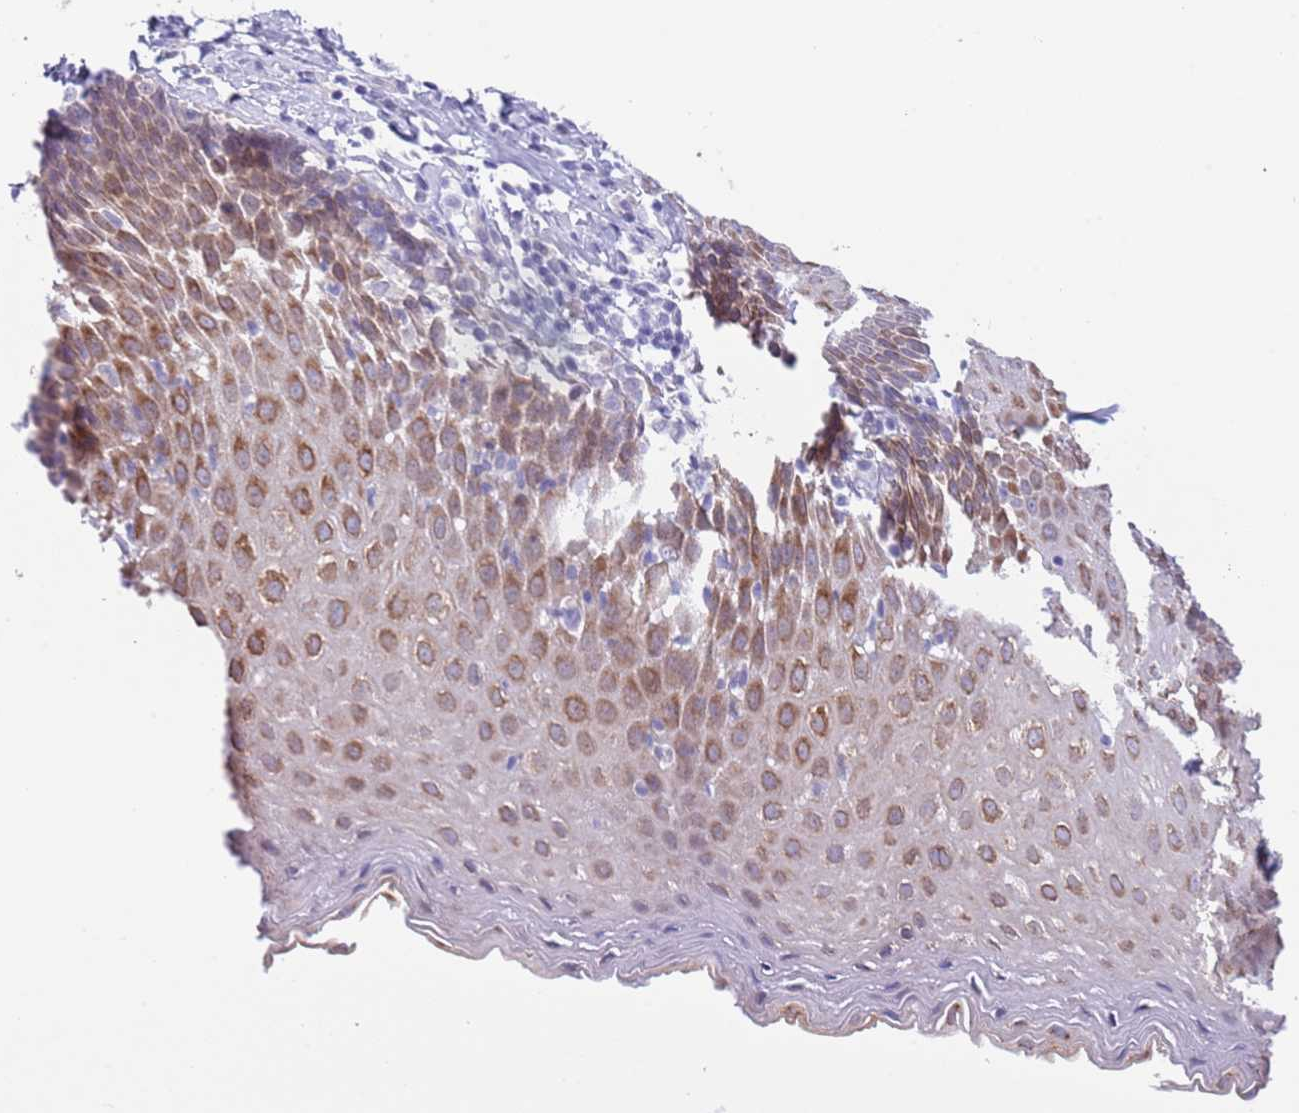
{"staining": {"intensity": "strong", "quantity": "25%-75%", "location": "cytoplasmic/membranous"}, "tissue": "esophagus", "cell_type": "Squamous epithelial cells", "image_type": "normal", "snomed": [{"axis": "morphology", "description": "Normal tissue, NOS"}, {"axis": "topography", "description": "Esophagus"}], "caption": "Esophagus stained with immunohistochemistry (IHC) exhibits strong cytoplasmic/membranous positivity in about 25%-75% of squamous epithelial cells.", "gene": "EBPL", "patient": {"sex": "female", "age": 61}}